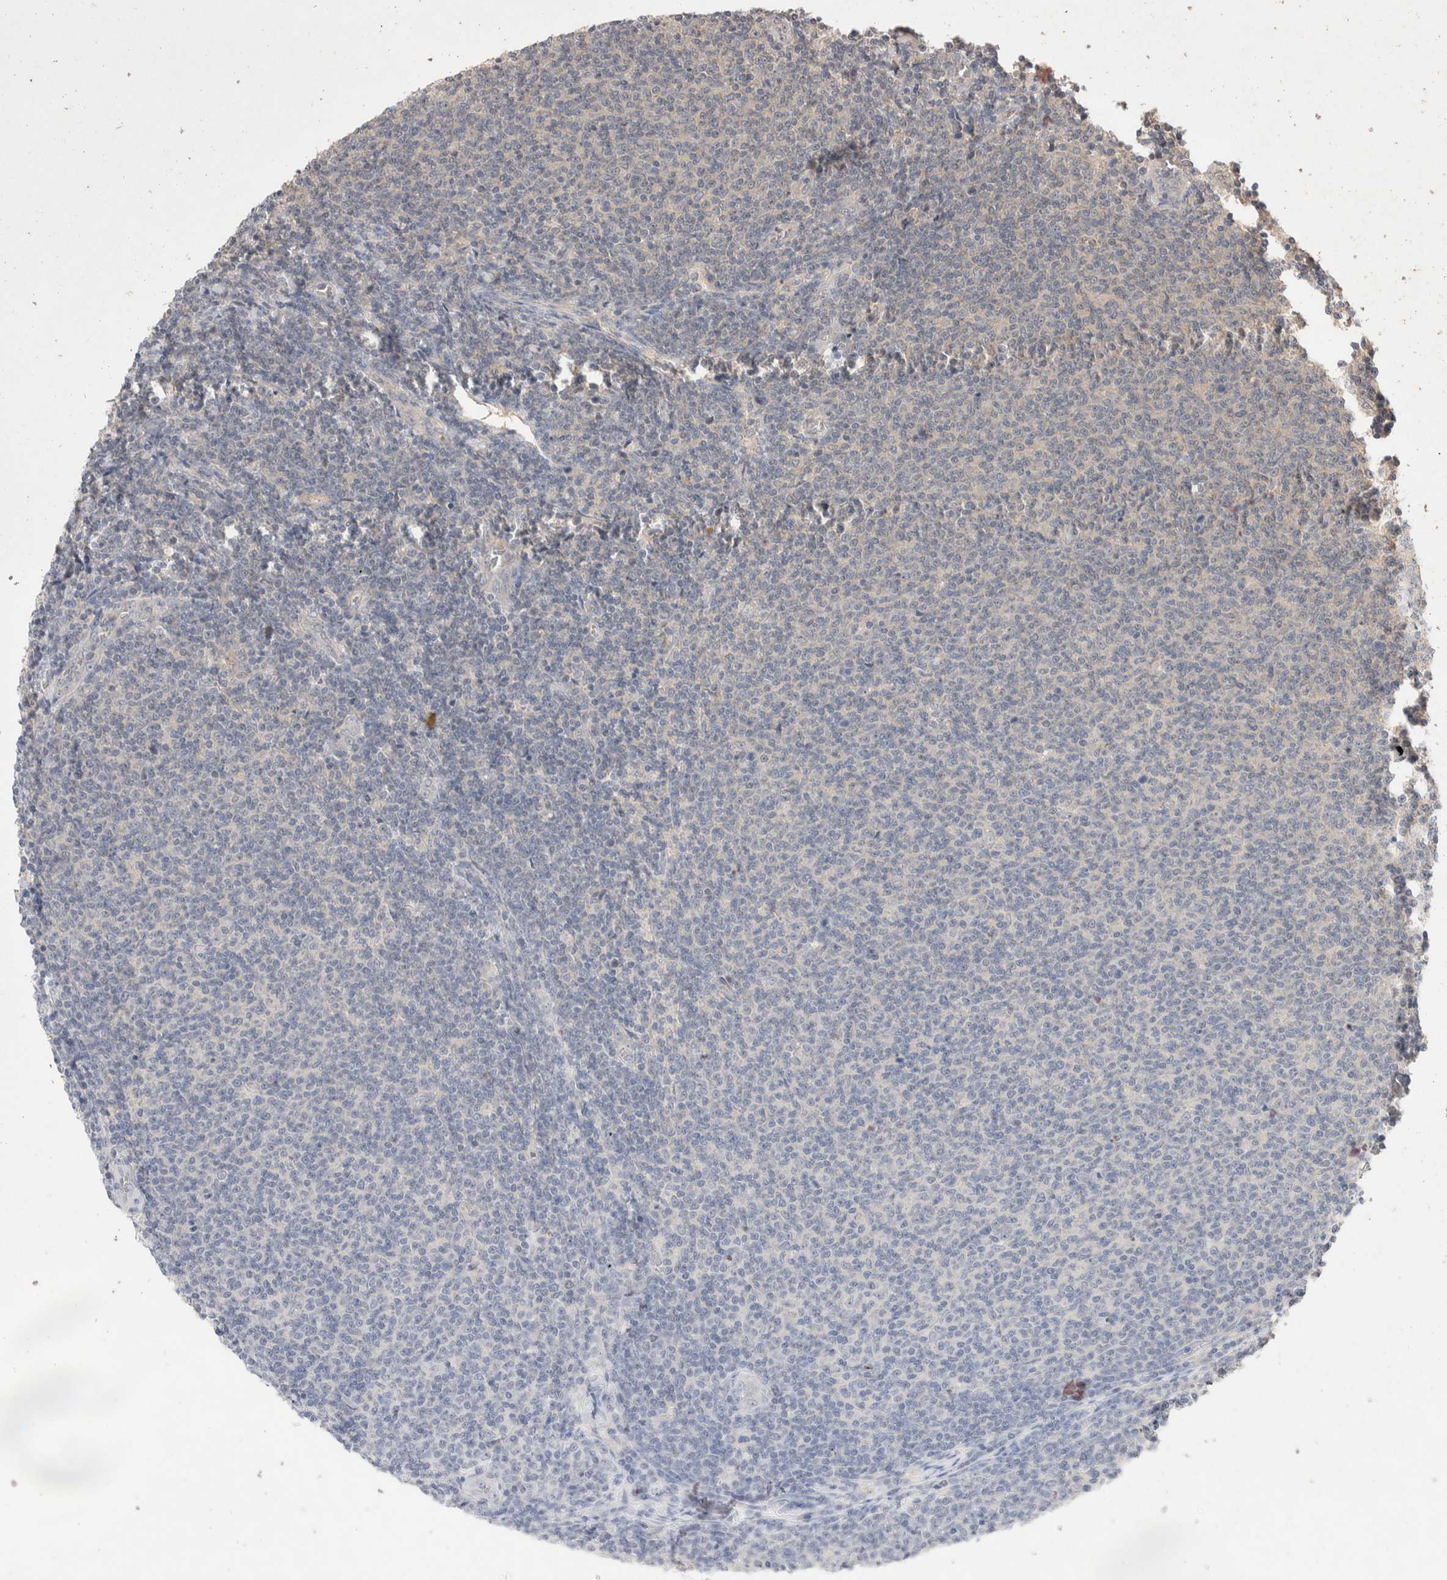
{"staining": {"intensity": "negative", "quantity": "none", "location": "none"}, "tissue": "lymphoma", "cell_type": "Tumor cells", "image_type": "cancer", "snomed": [{"axis": "morphology", "description": "Malignant lymphoma, non-Hodgkin's type, Low grade"}, {"axis": "topography", "description": "Lymph node"}], "caption": "Immunohistochemistry (IHC) of low-grade malignant lymphoma, non-Hodgkin's type demonstrates no staining in tumor cells.", "gene": "NSMAF", "patient": {"sex": "male", "age": 66}}